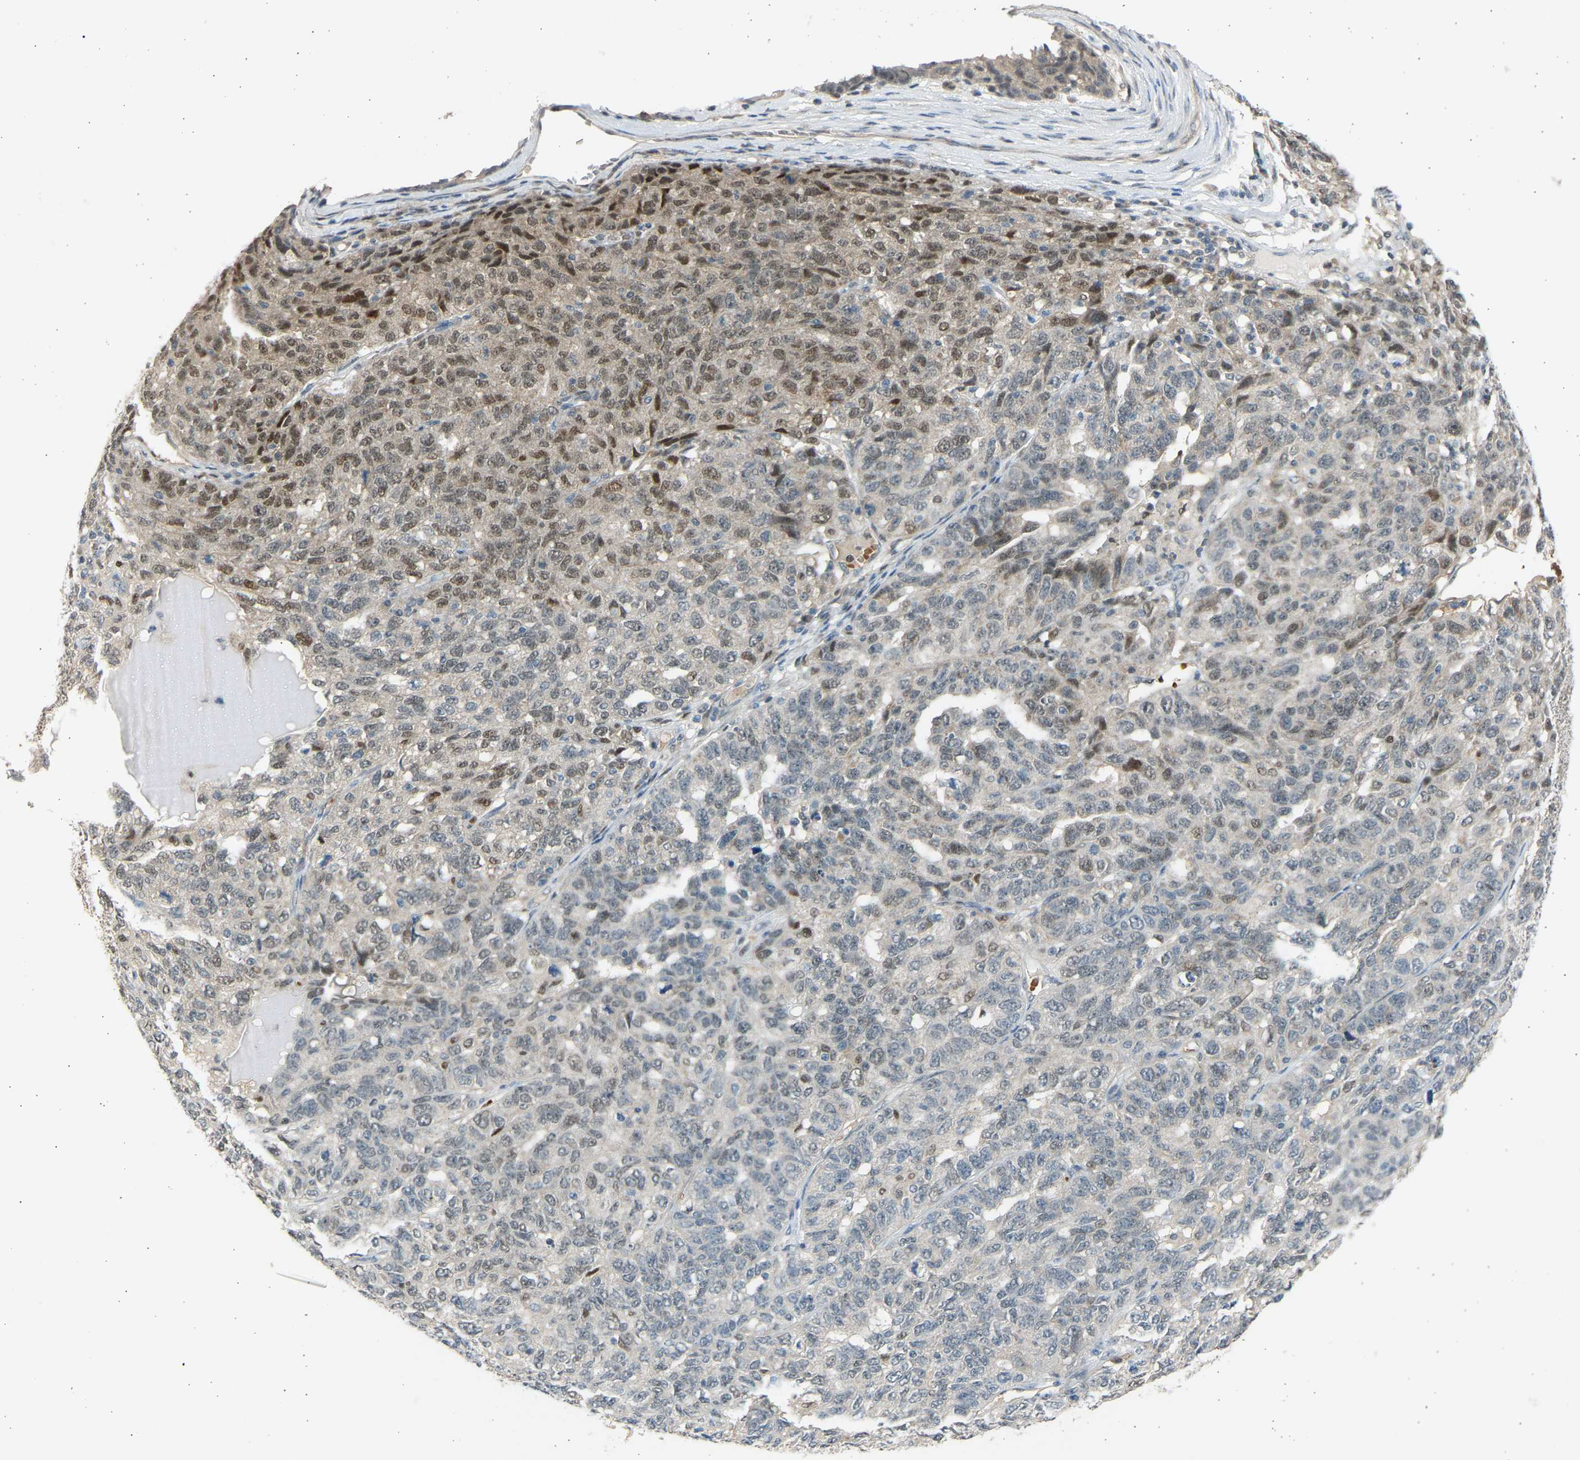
{"staining": {"intensity": "moderate", "quantity": "<25%", "location": "nuclear"}, "tissue": "ovarian cancer", "cell_type": "Tumor cells", "image_type": "cancer", "snomed": [{"axis": "morphology", "description": "Cystadenocarcinoma, serous, NOS"}, {"axis": "topography", "description": "Ovary"}], "caption": "Ovarian cancer (serous cystadenocarcinoma) was stained to show a protein in brown. There is low levels of moderate nuclear staining in about <25% of tumor cells. Nuclei are stained in blue.", "gene": "BIRC2", "patient": {"sex": "female", "age": 71}}